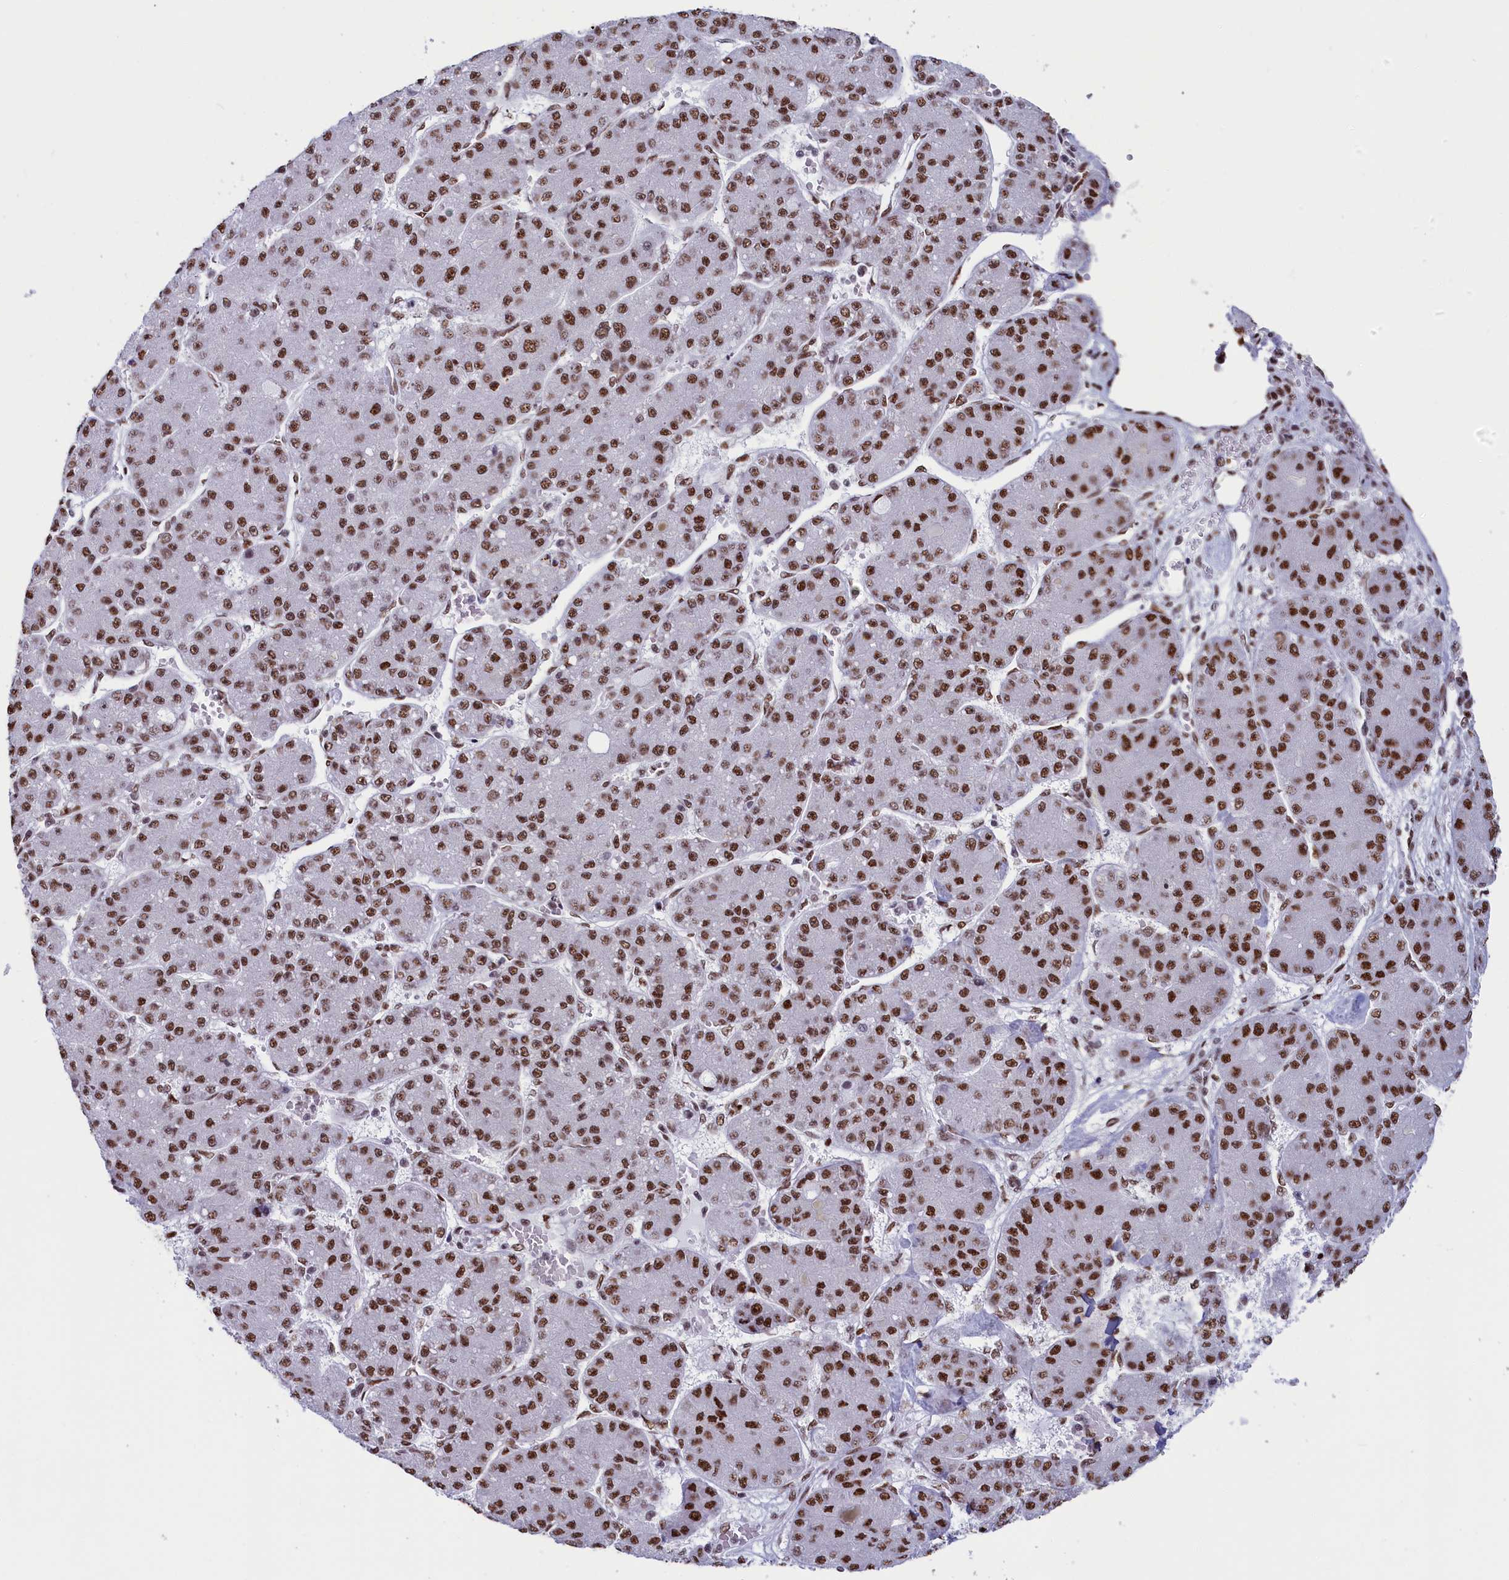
{"staining": {"intensity": "strong", "quantity": ">75%", "location": "nuclear"}, "tissue": "liver cancer", "cell_type": "Tumor cells", "image_type": "cancer", "snomed": [{"axis": "morphology", "description": "Carcinoma, Hepatocellular, NOS"}, {"axis": "topography", "description": "Liver"}], "caption": "Immunohistochemical staining of human liver hepatocellular carcinoma displays high levels of strong nuclear protein expression in about >75% of tumor cells.", "gene": "SNRNP70", "patient": {"sex": "male", "age": 67}}